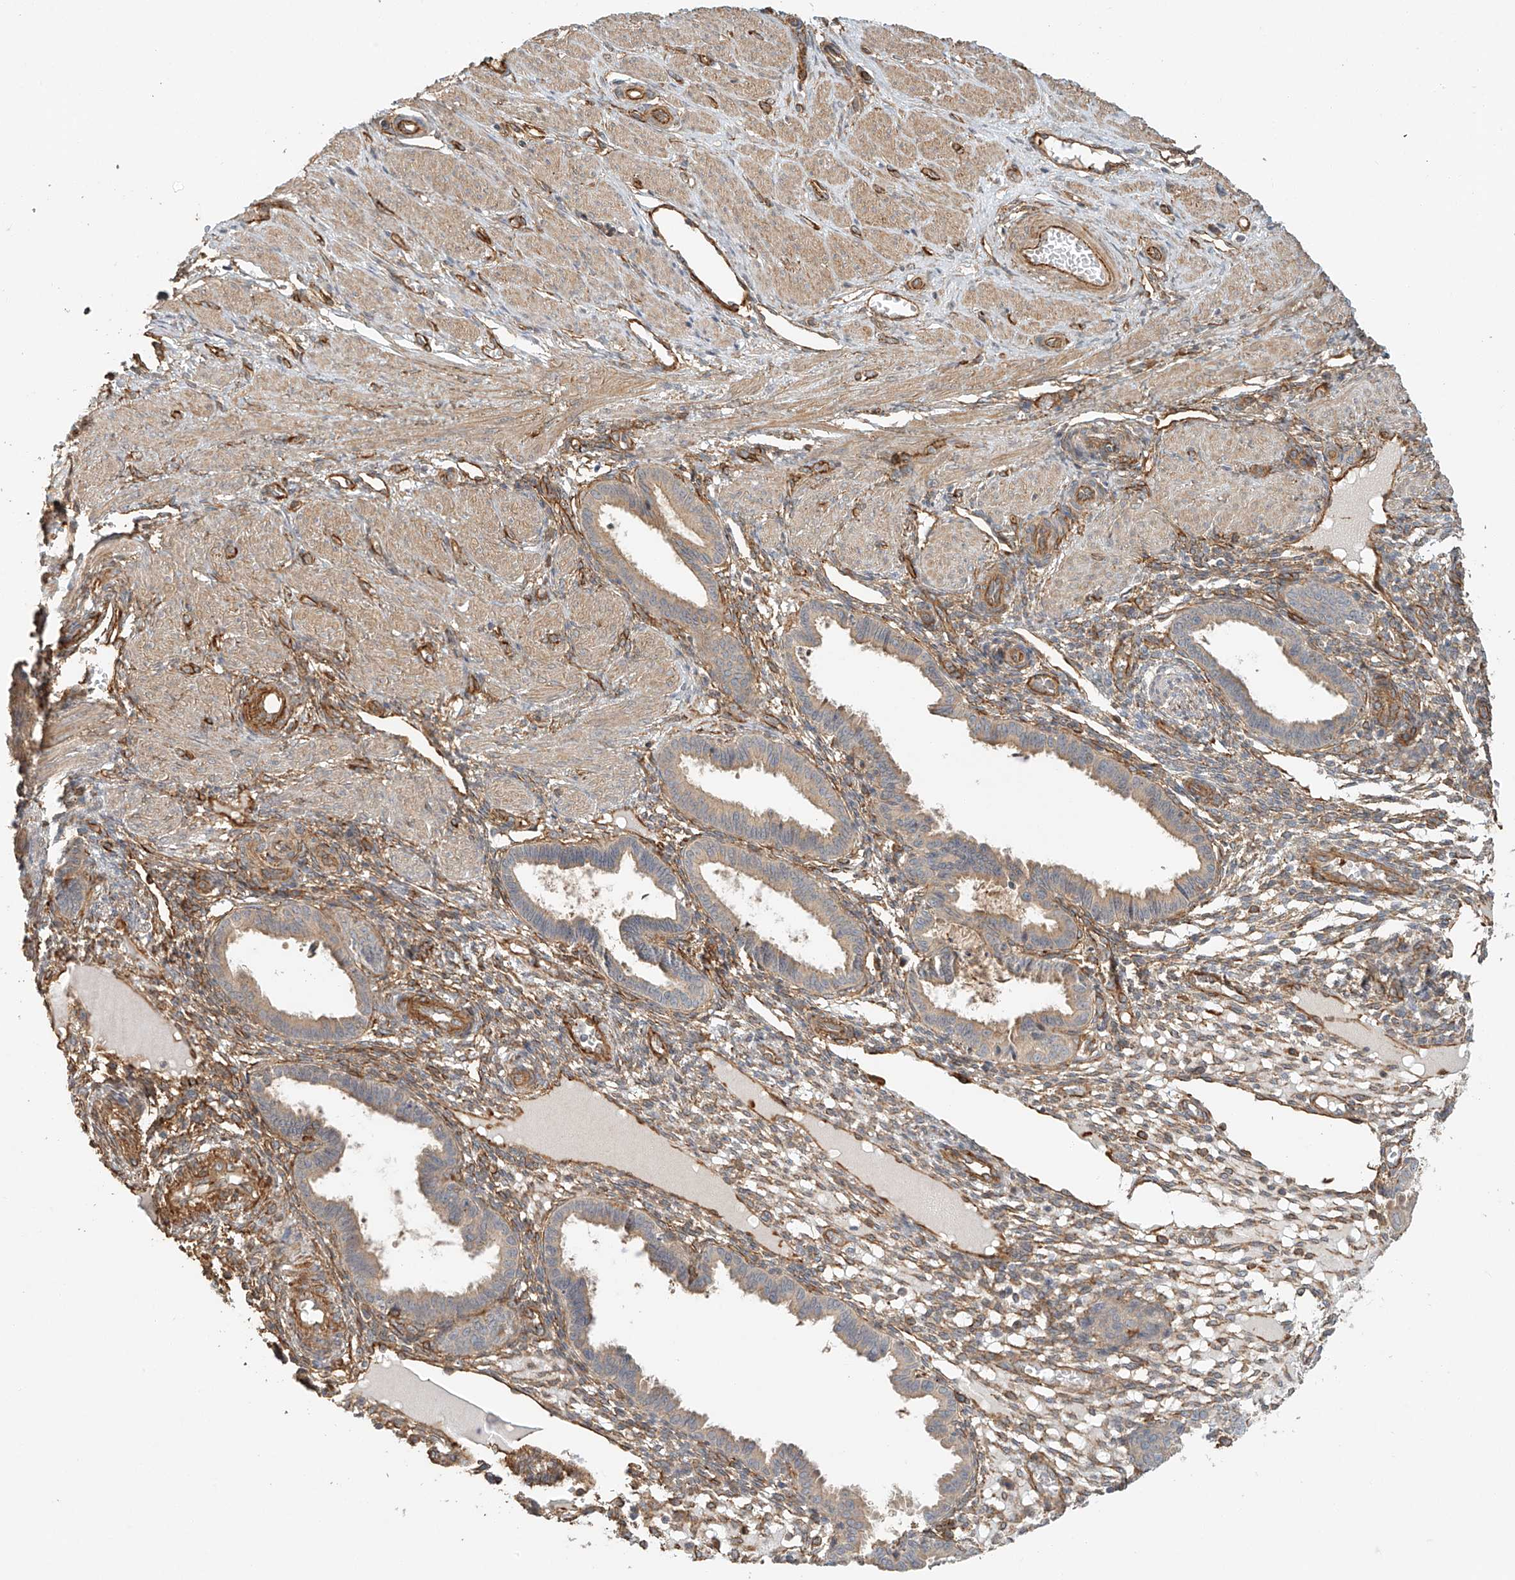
{"staining": {"intensity": "moderate", "quantity": ">75%", "location": "cytoplasmic/membranous"}, "tissue": "endometrium", "cell_type": "Cells in endometrial stroma", "image_type": "normal", "snomed": [{"axis": "morphology", "description": "Normal tissue, NOS"}, {"axis": "topography", "description": "Endometrium"}], "caption": "DAB immunohistochemical staining of normal endometrium exhibits moderate cytoplasmic/membranous protein staining in about >75% of cells in endometrial stroma. The staining was performed using DAB, with brown indicating positive protein expression. Nuclei are stained blue with hematoxylin.", "gene": "CSMD3", "patient": {"sex": "female", "age": 33}}